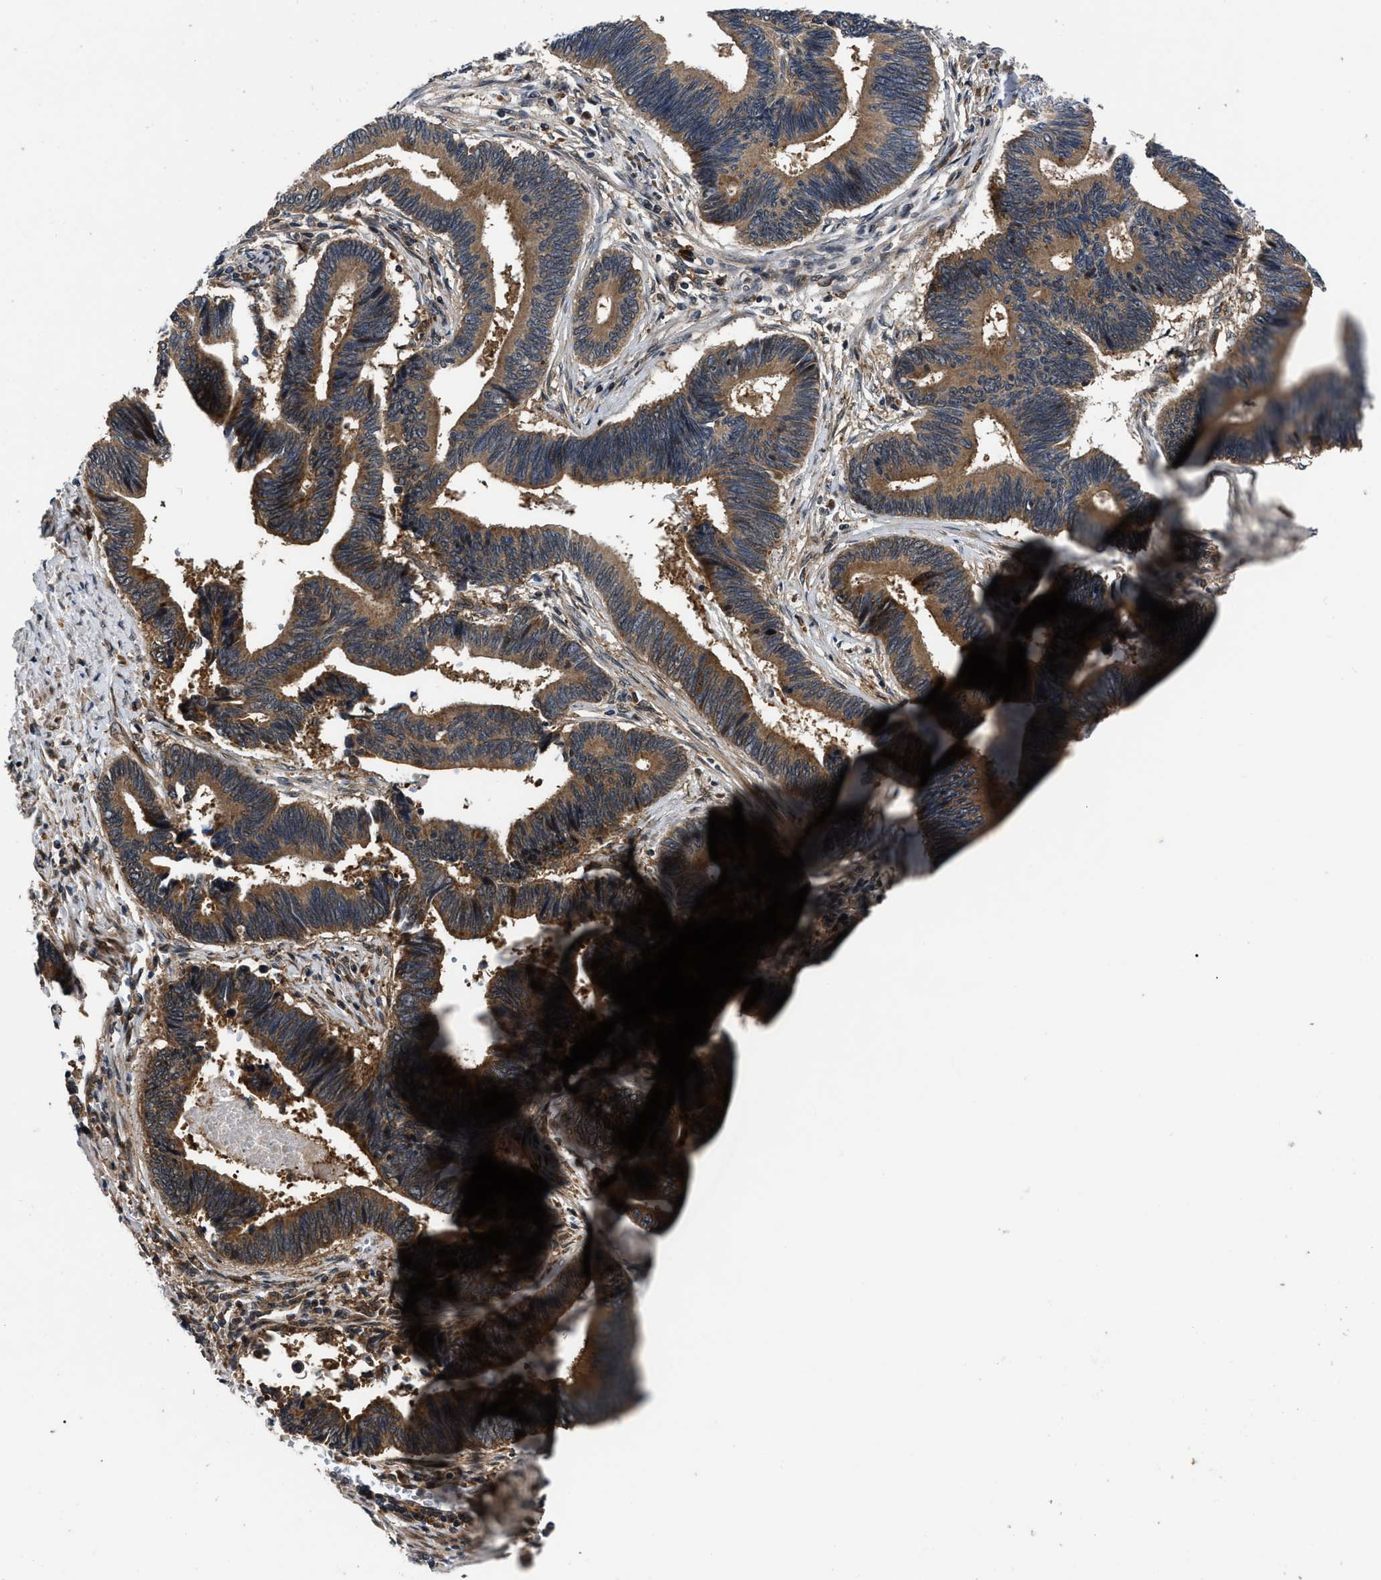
{"staining": {"intensity": "moderate", "quantity": ">75%", "location": "cytoplasmic/membranous"}, "tissue": "pancreatic cancer", "cell_type": "Tumor cells", "image_type": "cancer", "snomed": [{"axis": "morphology", "description": "Adenocarcinoma, NOS"}, {"axis": "topography", "description": "Pancreas"}], "caption": "This histopathology image reveals pancreatic adenocarcinoma stained with immunohistochemistry to label a protein in brown. The cytoplasmic/membranous of tumor cells show moderate positivity for the protein. Nuclei are counter-stained blue.", "gene": "PPWD1", "patient": {"sex": "female", "age": 70}}